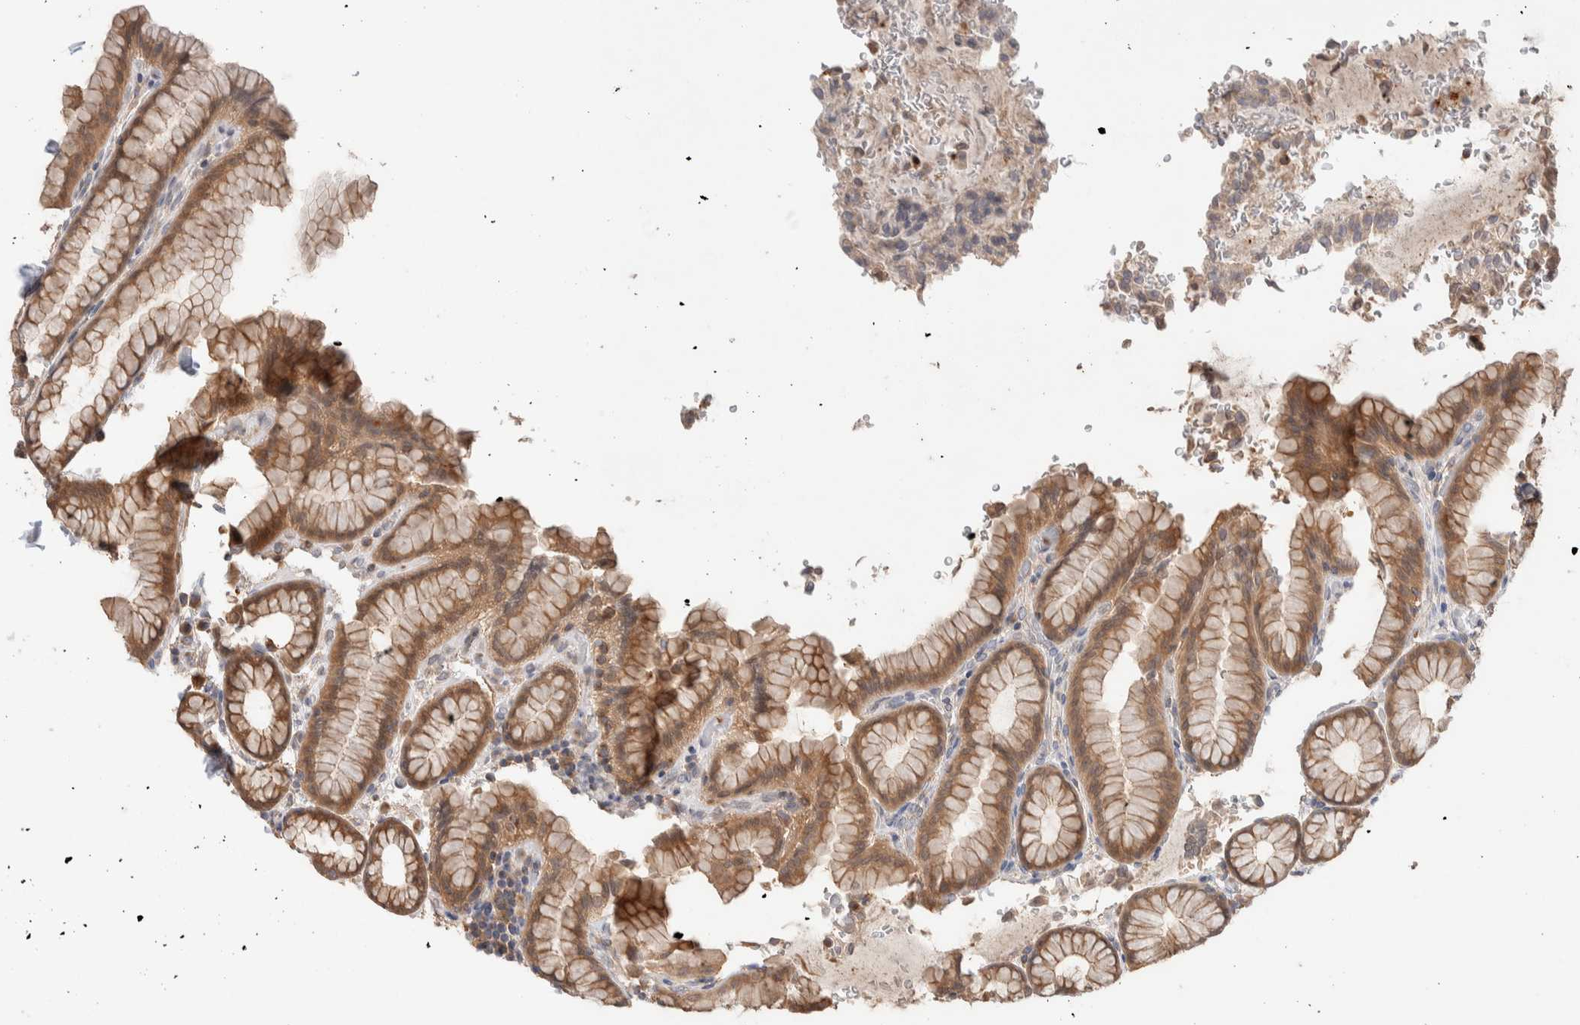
{"staining": {"intensity": "moderate", "quantity": ">75%", "location": "cytoplasmic/membranous"}, "tissue": "stomach", "cell_type": "Glandular cells", "image_type": "normal", "snomed": [{"axis": "morphology", "description": "Normal tissue, NOS"}, {"axis": "topography", "description": "Stomach"}], "caption": "Unremarkable stomach demonstrates moderate cytoplasmic/membranous expression in about >75% of glandular cells.", "gene": "DEPTOR", "patient": {"sex": "male", "age": 42}}